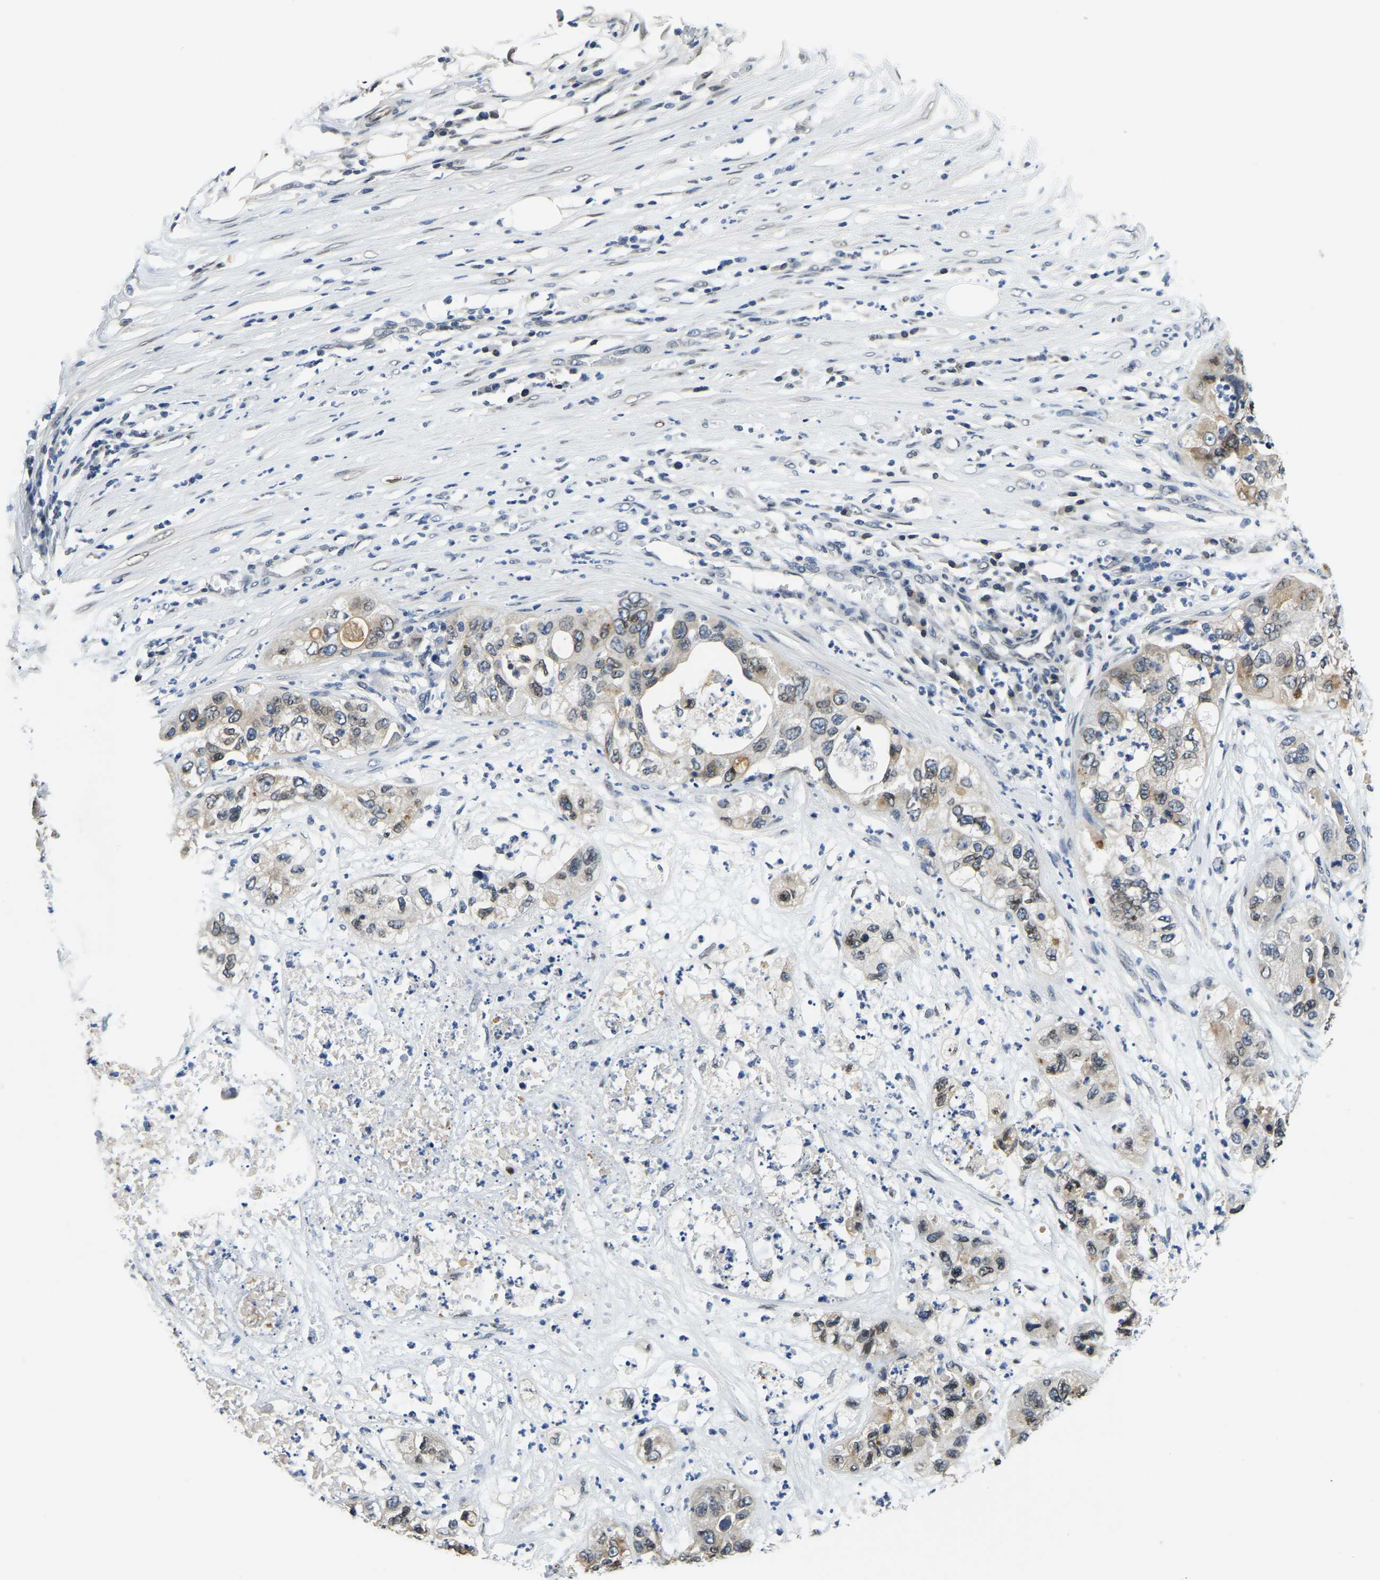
{"staining": {"intensity": "weak", "quantity": ">75%", "location": "cytoplasmic/membranous,nuclear"}, "tissue": "pancreatic cancer", "cell_type": "Tumor cells", "image_type": "cancer", "snomed": [{"axis": "morphology", "description": "Adenocarcinoma, NOS"}, {"axis": "topography", "description": "Pancreas"}], "caption": "The photomicrograph shows a brown stain indicating the presence of a protein in the cytoplasmic/membranous and nuclear of tumor cells in adenocarcinoma (pancreatic).", "gene": "RANBP2", "patient": {"sex": "female", "age": 78}}